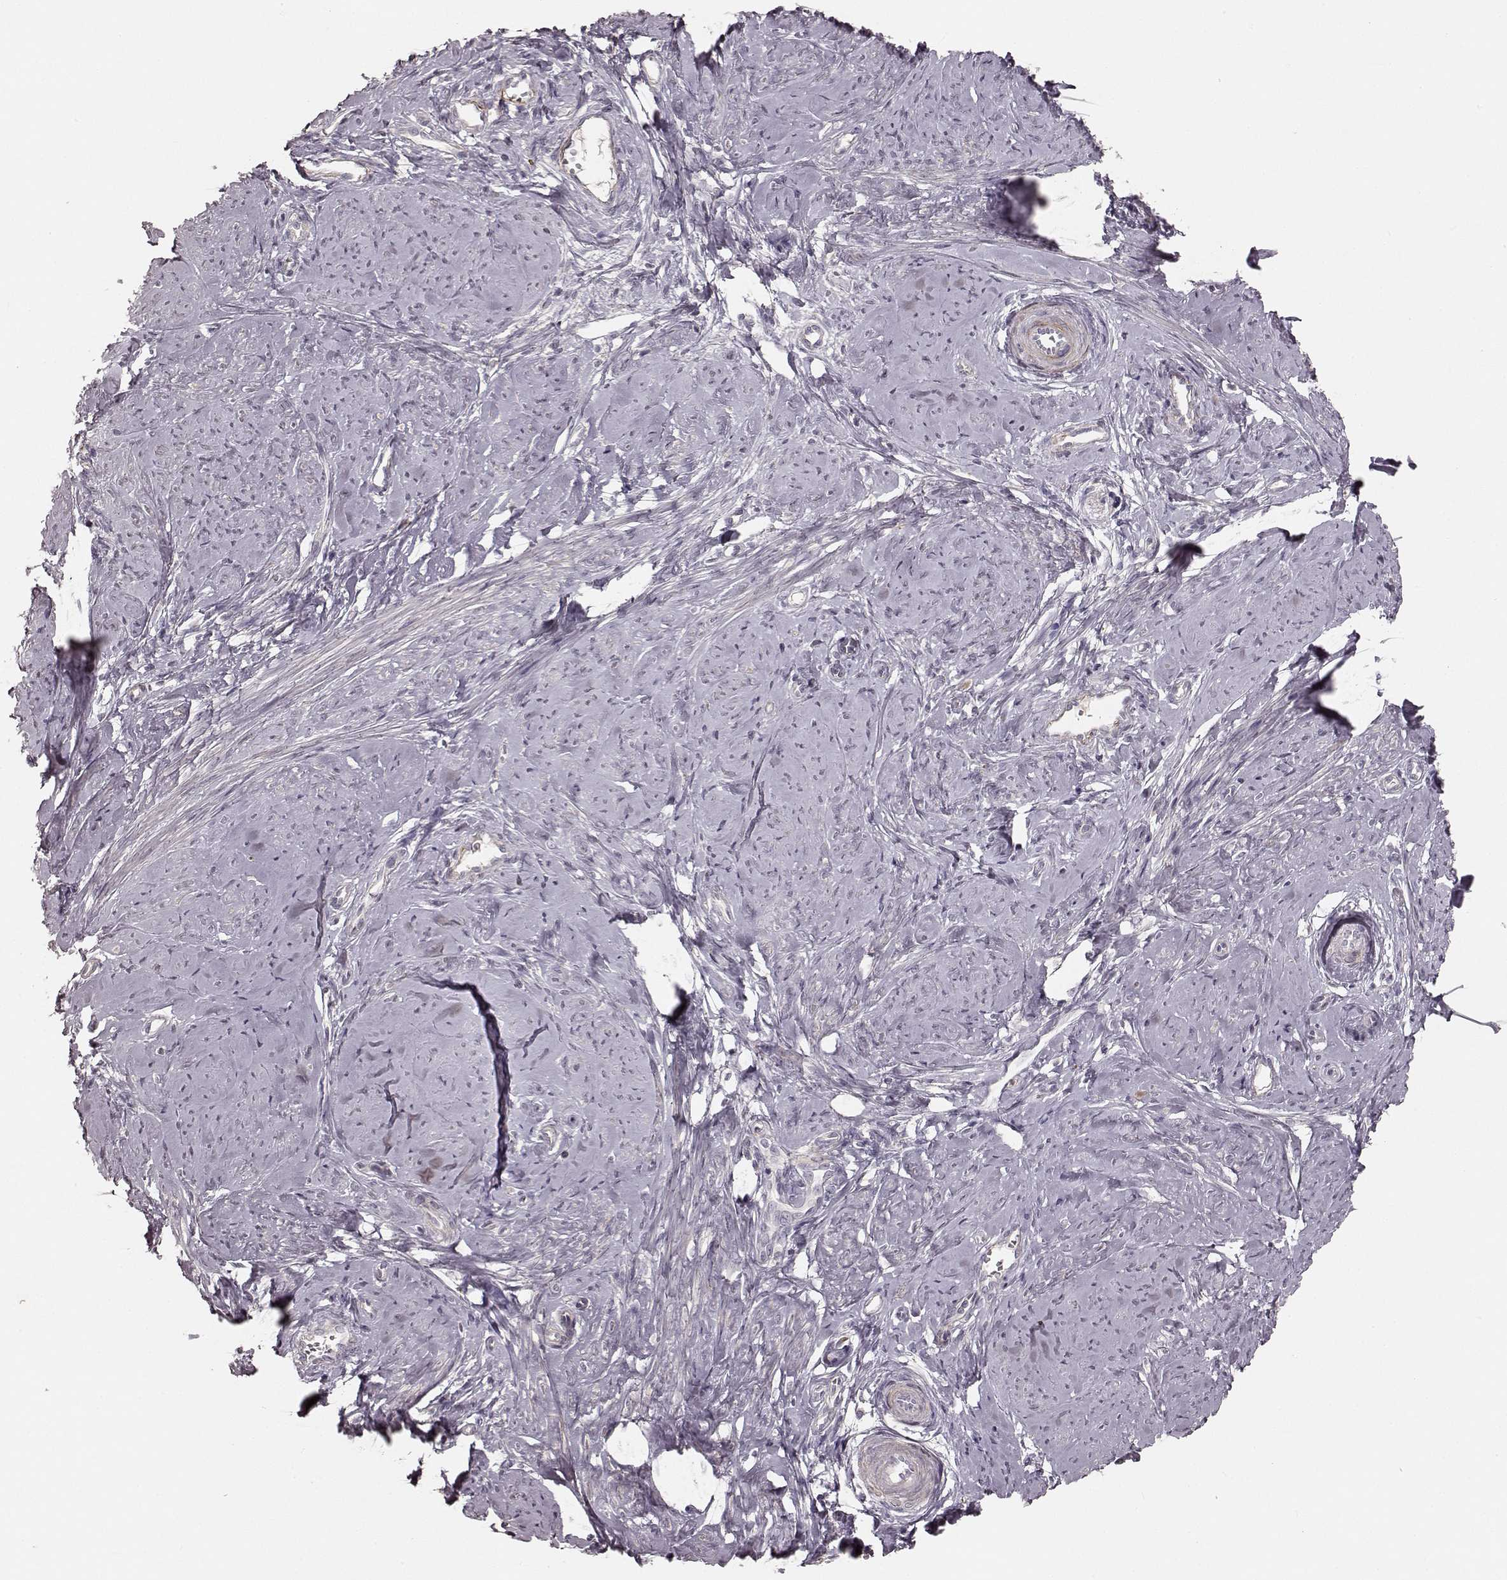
{"staining": {"intensity": "weak", "quantity": "25%-75%", "location": "cytoplasmic/membranous"}, "tissue": "smooth muscle", "cell_type": "Smooth muscle cells", "image_type": "normal", "snomed": [{"axis": "morphology", "description": "Normal tissue, NOS"}, {"axis": "topography", "description": "Smooth muscle"}], "caption": "Human smooth muscle stained with a brown dye reveals weak cytoplasmic/membranous positive staining in approximately 25%-75% of smooth muscle cells.", "gene": "KCNJ9", "patient": {"sex": "female", "age": 48}}